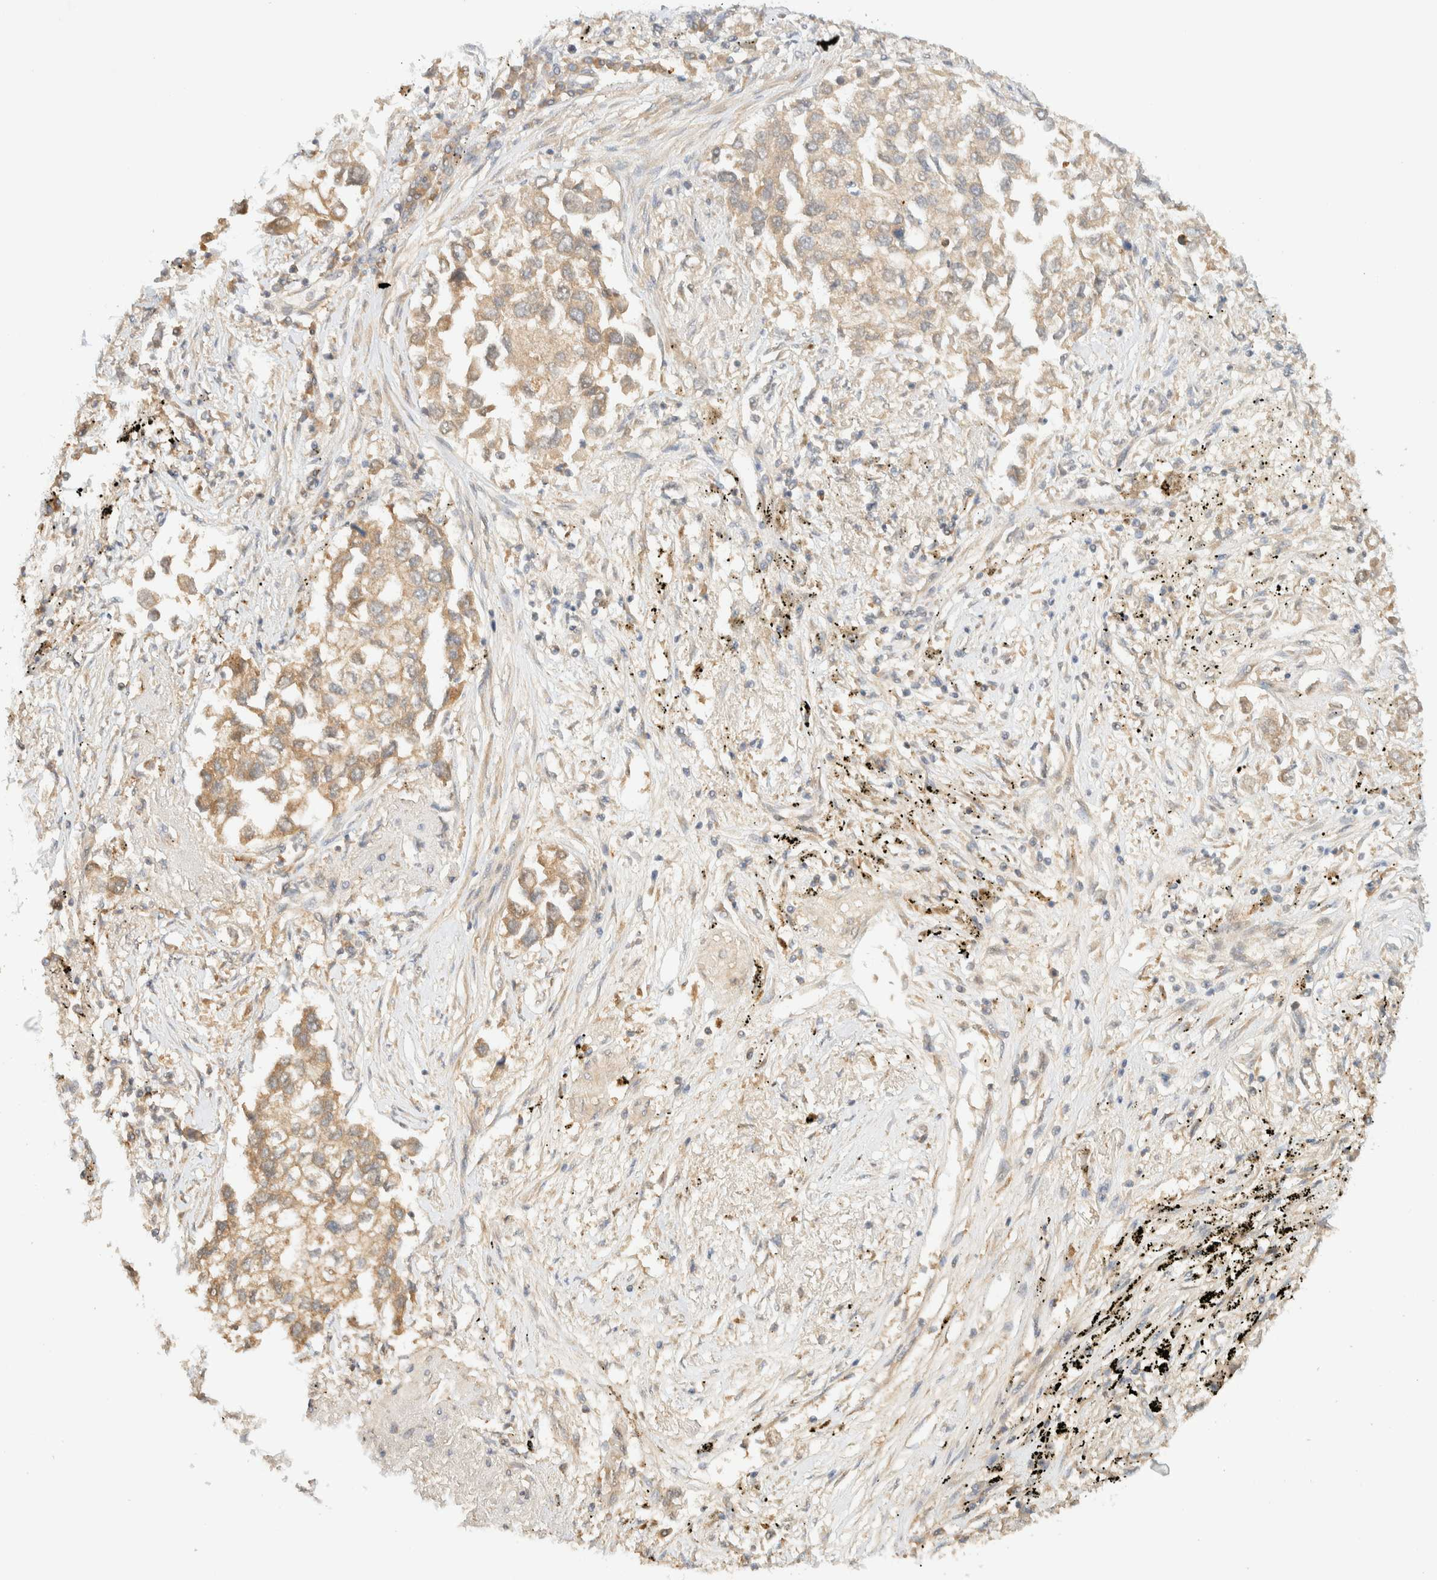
{"staining": {"intensity": "weak", "quantity": ">75%", "location": "cytoplasmic/membranous"}, "tissue": "lung cancer", "cell_type": "Tumor cells", "image_type": "cancer", "snomed": [{"axis": "morphology", "description": "Inflammation, NOS"}, {"axis": "morphology", "description": "Adenocarcinoma, NOS"}, {"axis": "topography", "description": "Lung"}], "caption": "Protein expression analysis of lung cancer demonstrates weak cytoplasmic/membranous staining in about >75% of tumor cells.", "gene": "ZBTB34", "patient": {"sex": "male", "age": 63}}